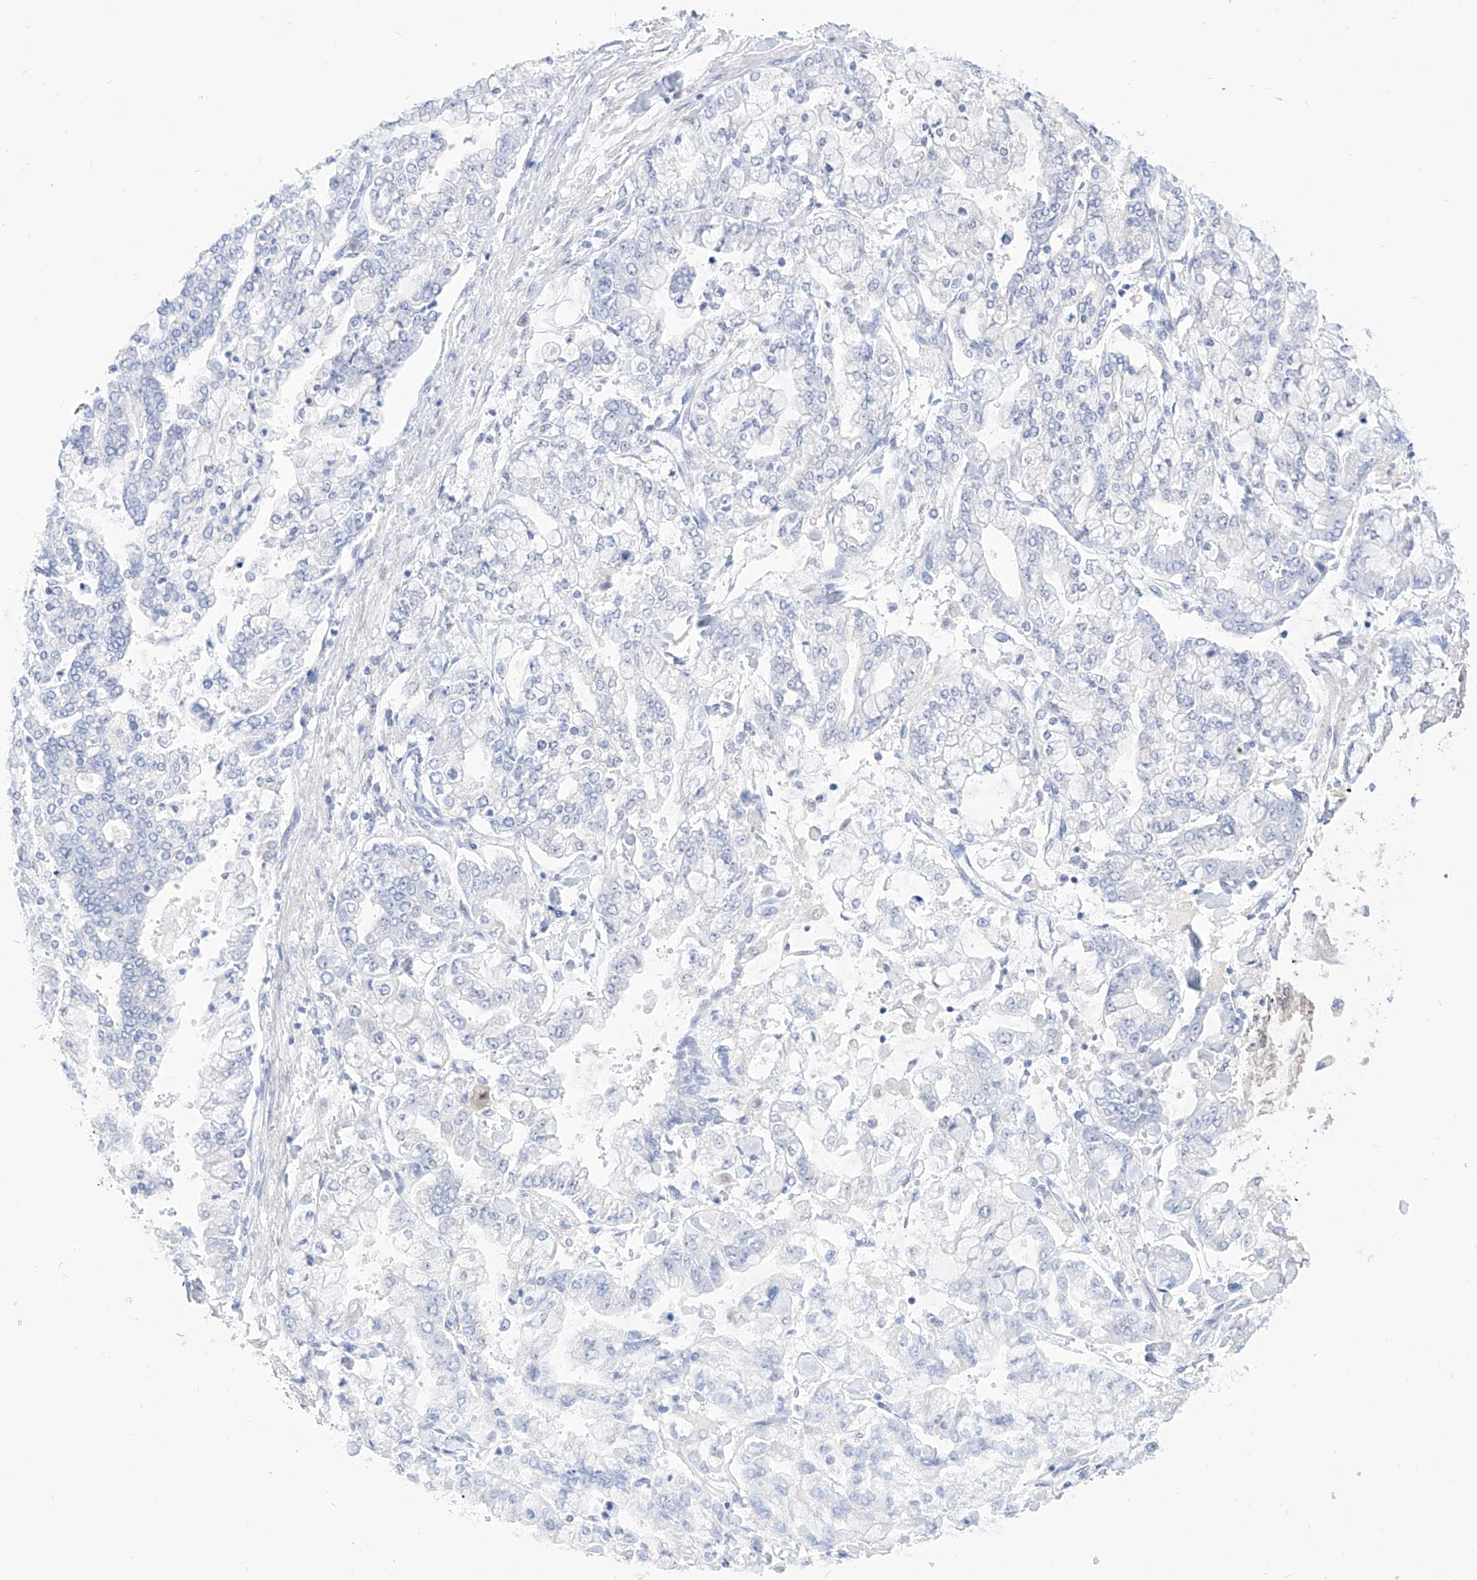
{"staining": {"intensity": "negative", "quantity": "none", "location": "none"}, "tissue": "stomach cancer", "cell_type": "Tumor cells", "image_type": "cancer", "snomed": [{"axis": "morphology", "description": "Normal tissue, NOS"}, {"axis": "morphology", "description": "Adenocarcinoma, NOS"}, {"axis": "topography", "description": "Stomach, upper"}, {"axis": "topography", "description": "Stomach"}], "caption": "A histopathology image of human stomach cancer is negative for staining in tumor cells.", "gene": "PDXK", "patient": {"sex": "male", "age": 76}}